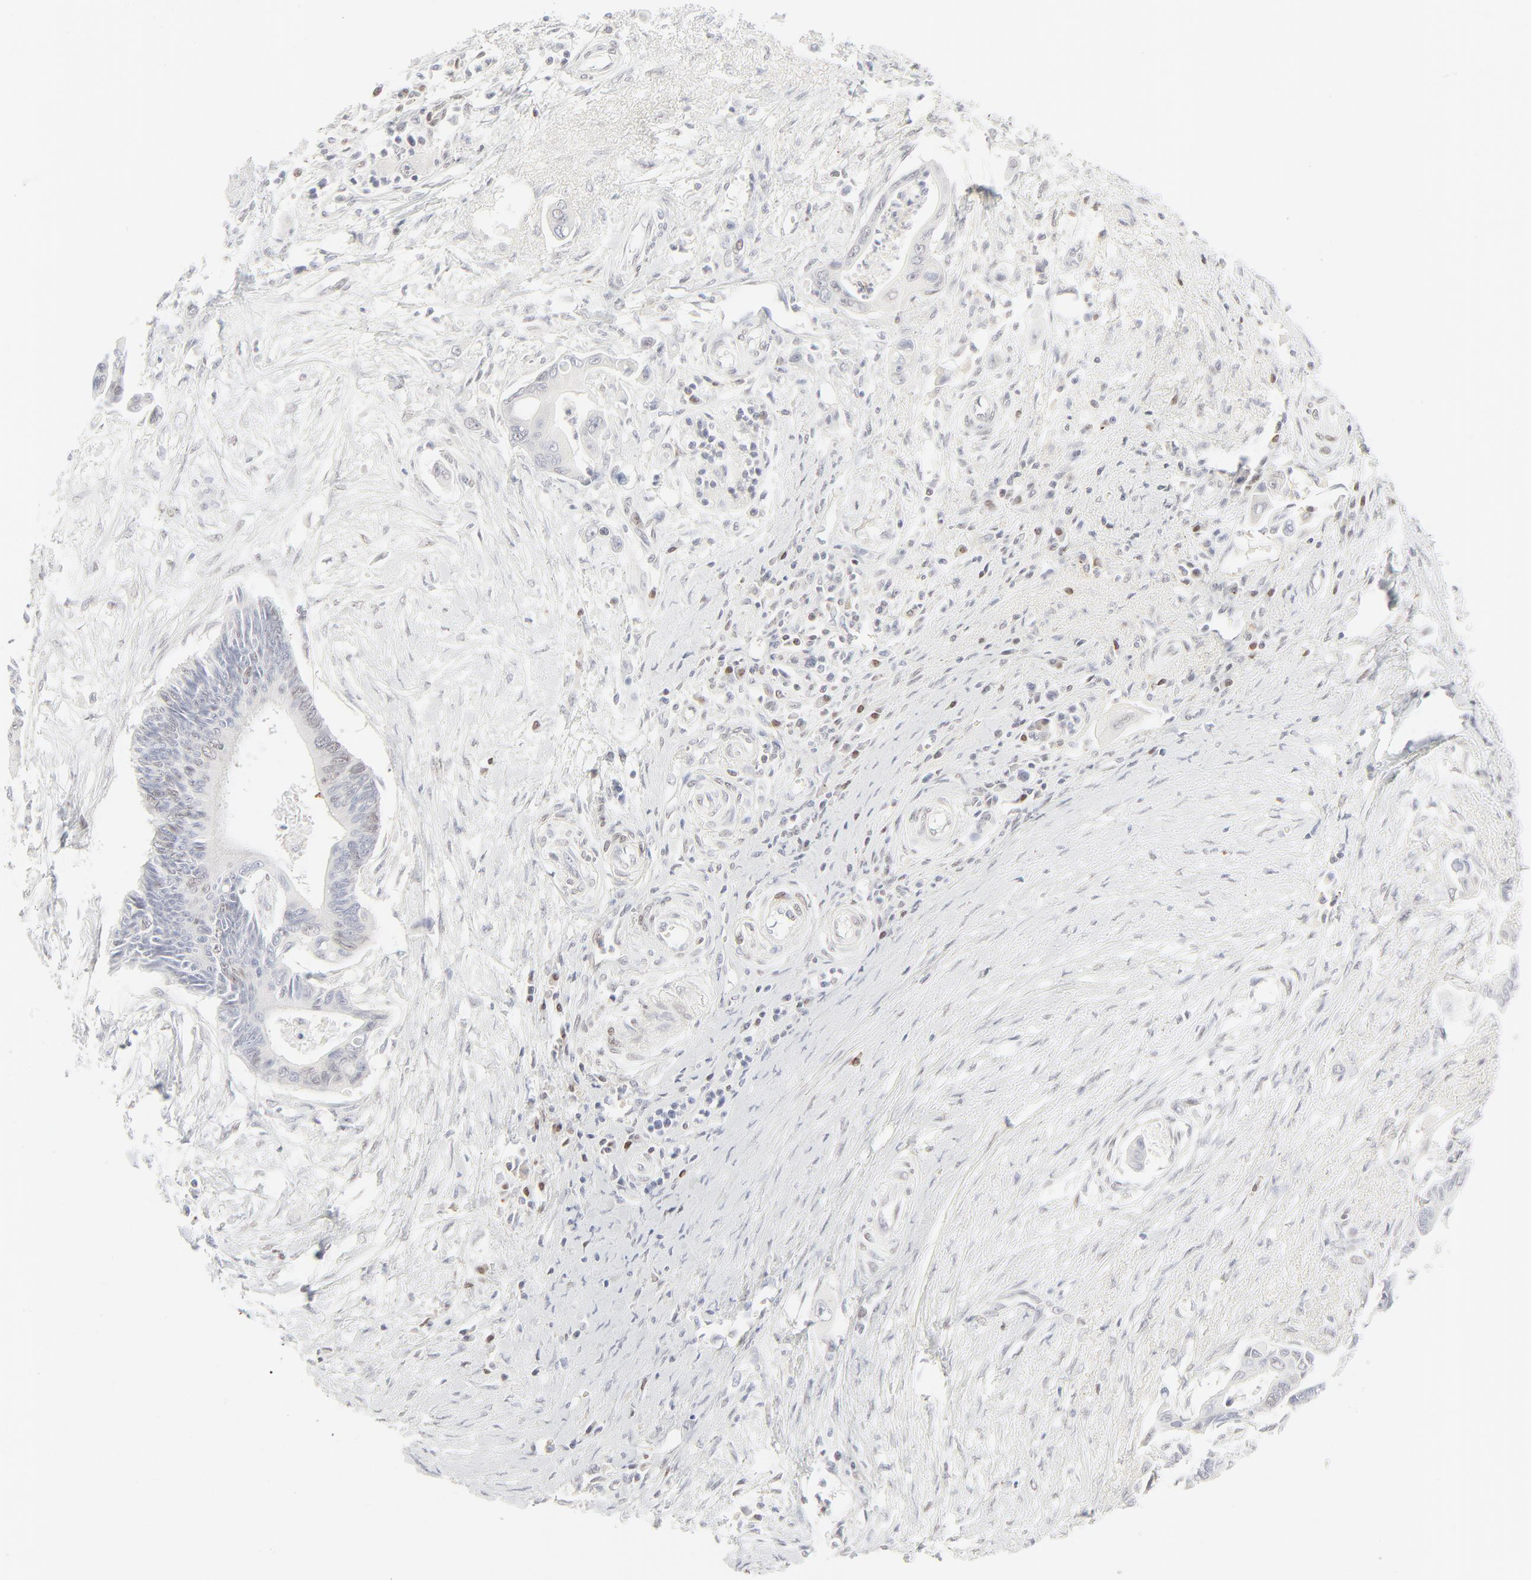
{"staining": {"intensity": "negative", "quantity": "none", "location": "none"}, "tissue": "pancreatic cancer", "cell_type": "Tumor cells", "image_type": "cancer", "snomed": [{"axis": "morphology", "description": "Adenocarcinoma, NOS"}, {"axis": "topography", "description": "Pancreas"}], "caption": "Human pancreatic cancer stained for a protein using IHC reveals no expression in tumor cells.", "gene": "PRKCB", "patient": {"sex": "female", "age": 70}}